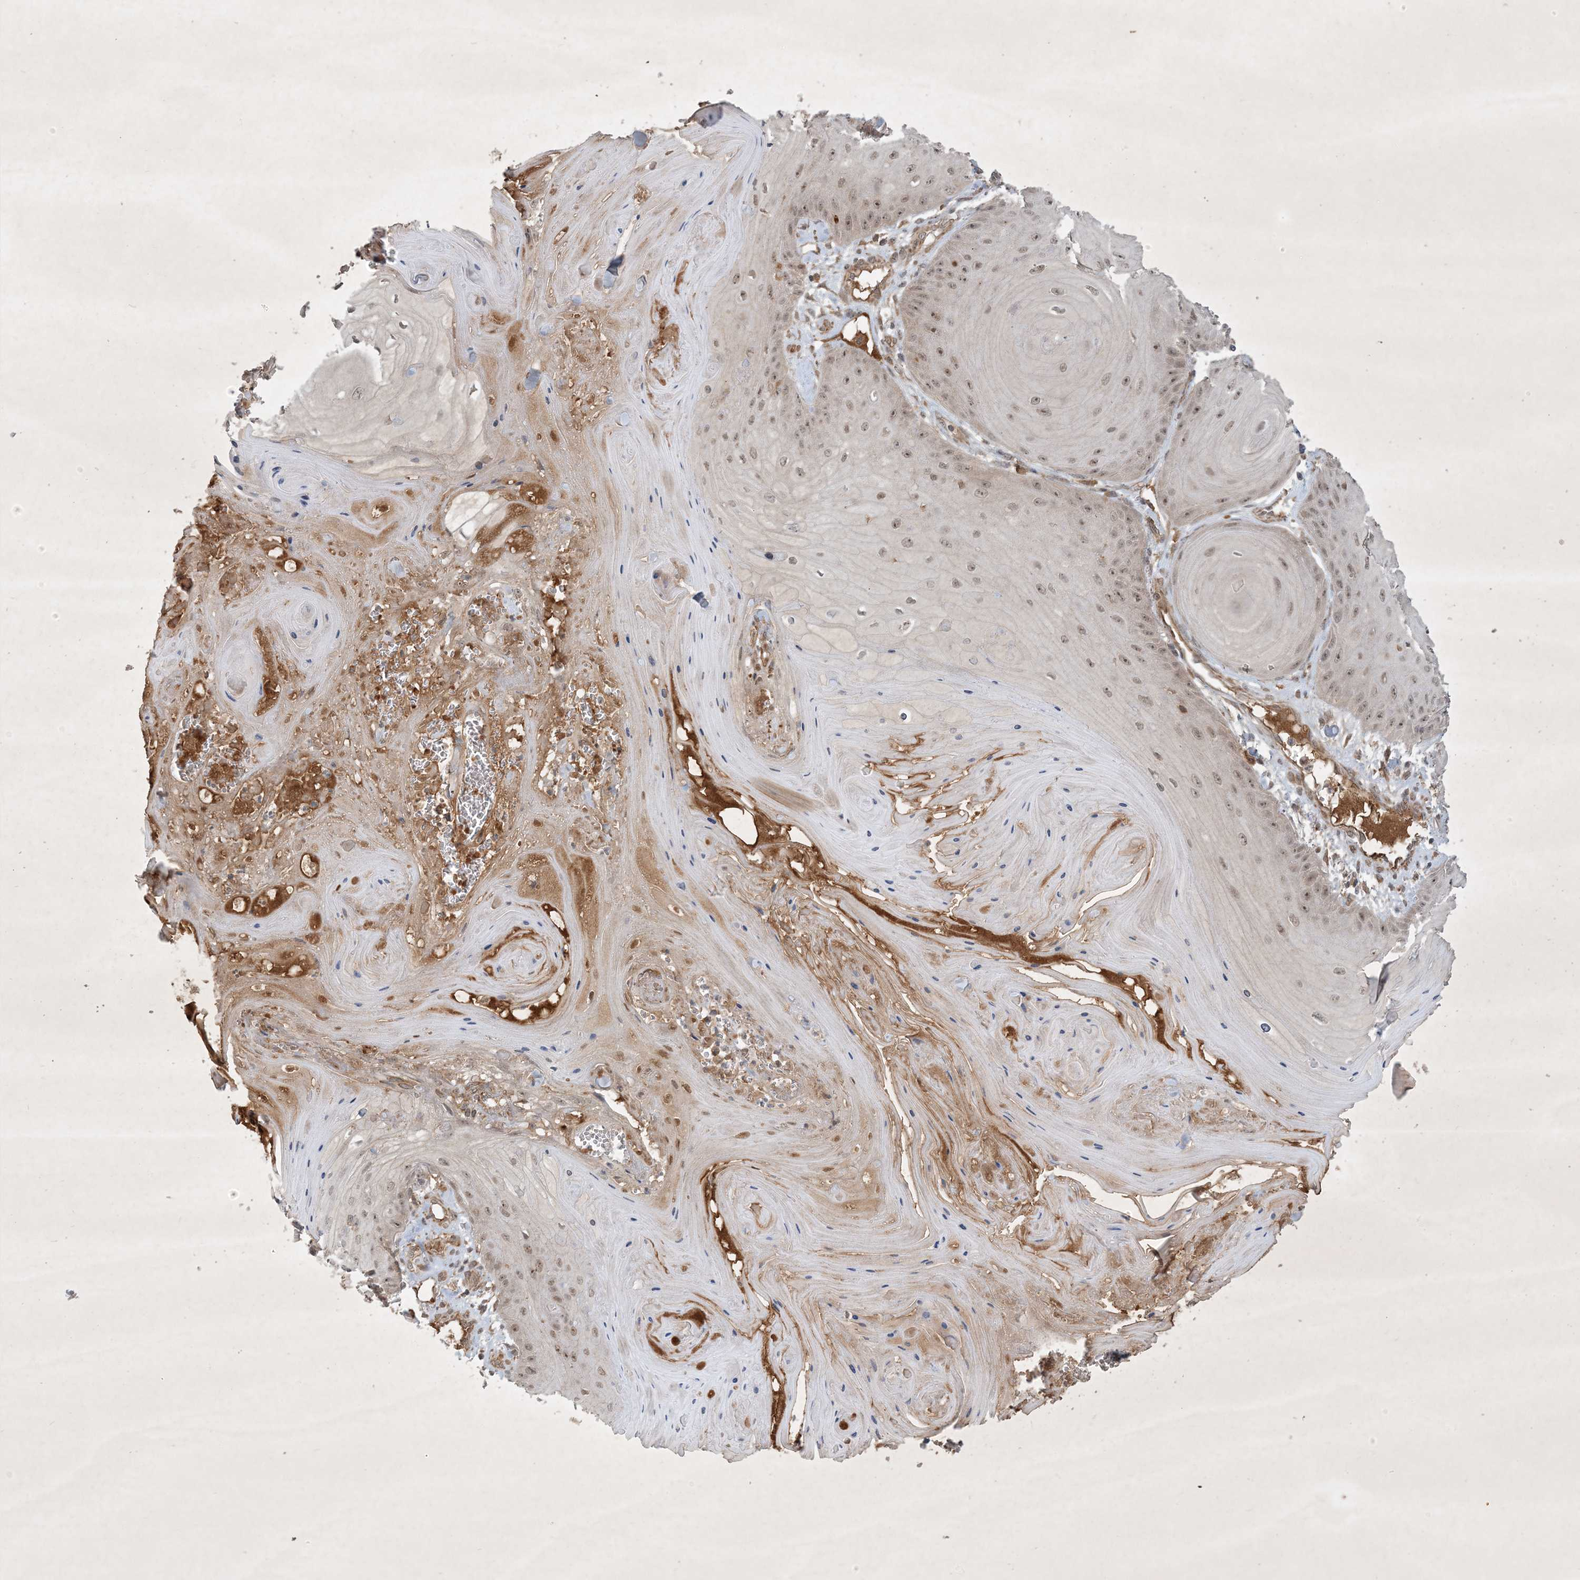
{"staining": {"intensity": "moderate", "quantity": "<25%", "location": "nuclear"}, "tissue": "skin cancer", "cell_type": "Tumor cells", "image_type": "cancer", "snomed": [{"axis": "morphology", "description": "Squamous cell carcinoma, NOS"}, {"axis": "topography", "description": "Skin"}], "caption": "Approximately <25% of tumor cells in skin squamous cell carcinoma demonstrate moderate nuclear protein staining as visualized by brown immunohistochemical staining.", "gene": "ZCCHC4", "patient": {"sex": "male", "age": 74}}